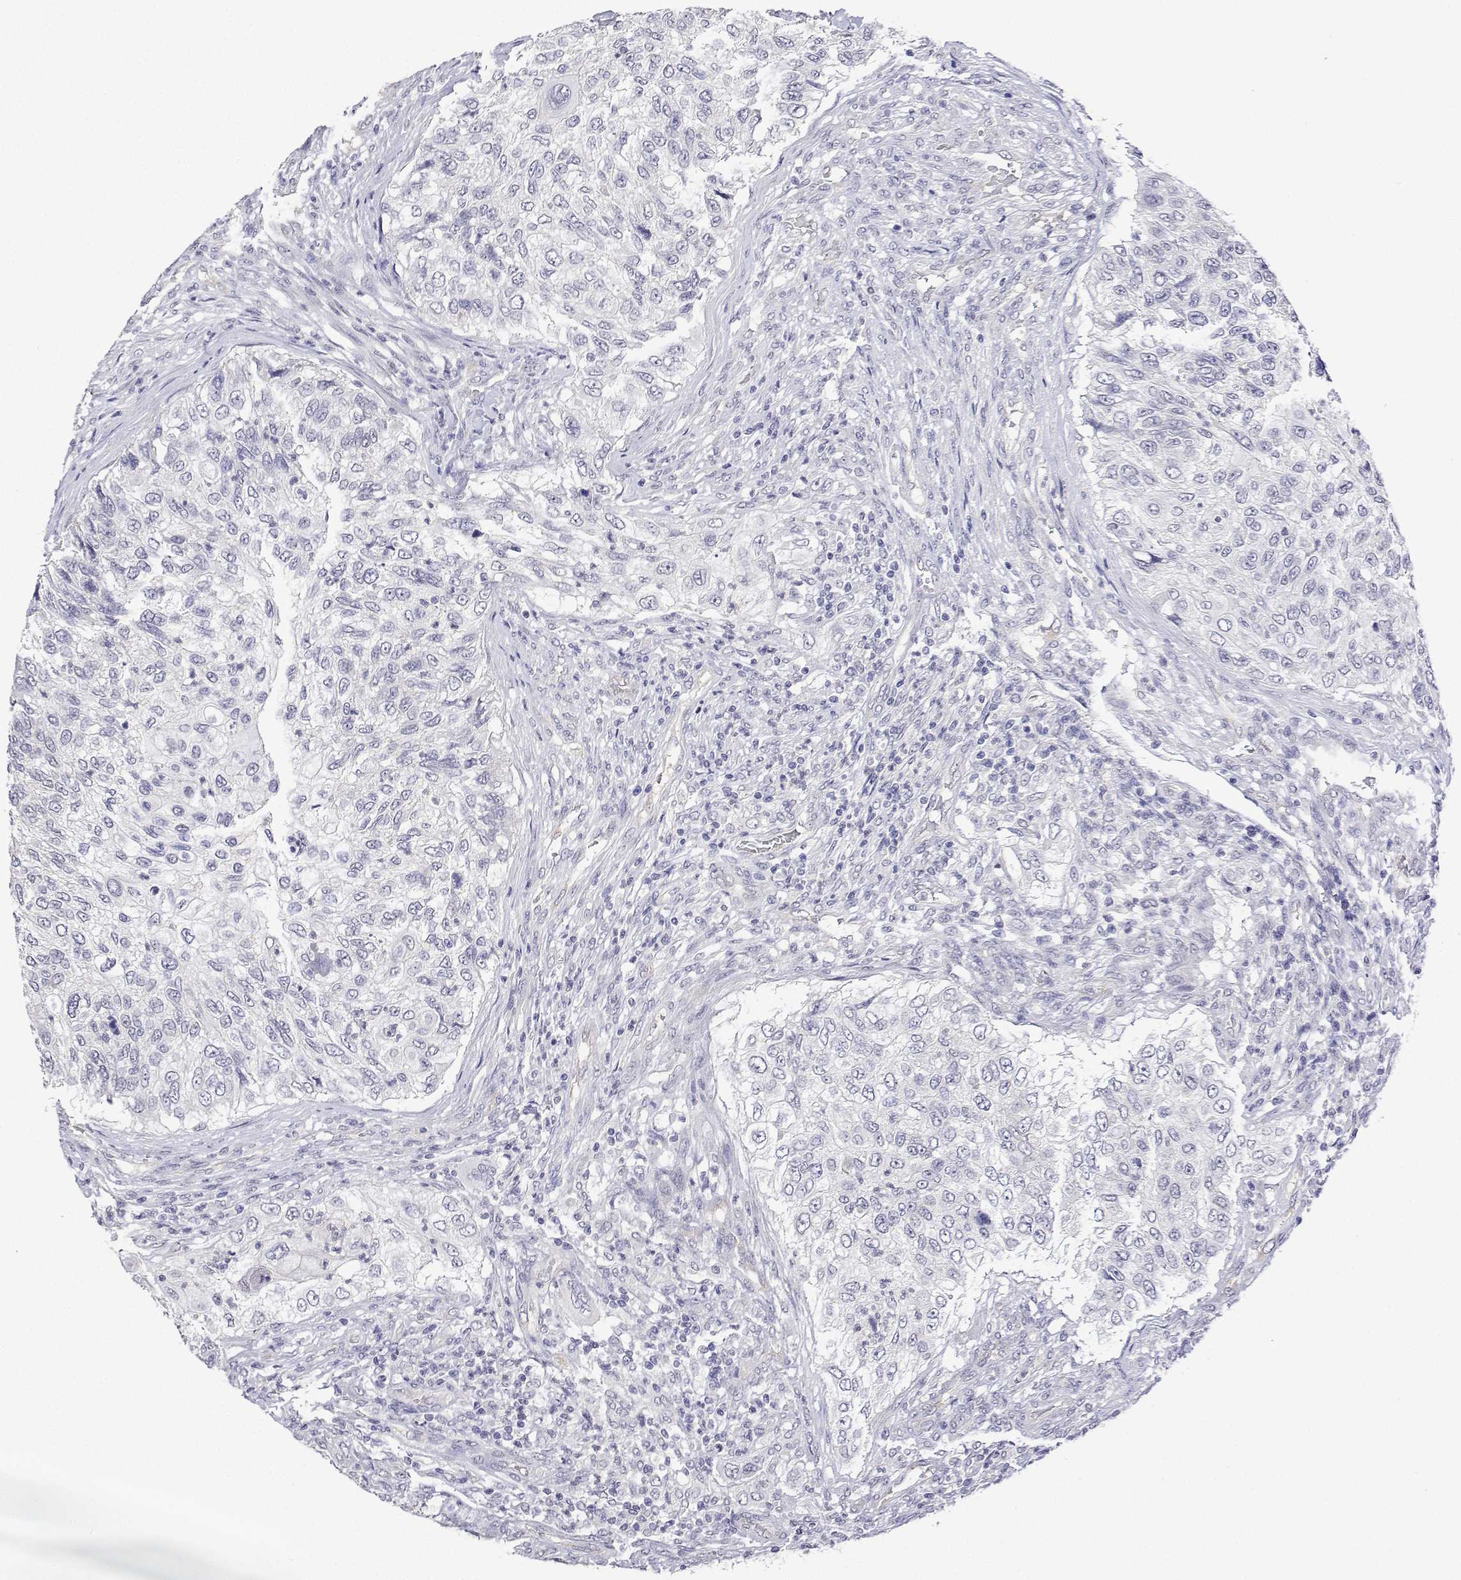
{"staining": {"intensity": "negative", "quantity": "none", "location": "none"}, "tissue": "urothelial cancer", "cell_type": "Tumor cells", "image_type": "cancer", "snomed": [{"axis": "morphology", "description": "Urothelial carcinoma, High grade"}, {"axis": "topography", "description": "Urinary bladder"}], "caption": "Urothelial cancer stained for a protein using immunohistochemistry displays no expression tumor cells.", "gene": "PLCB1", "patient": {"sex": "female", "age": 60}}